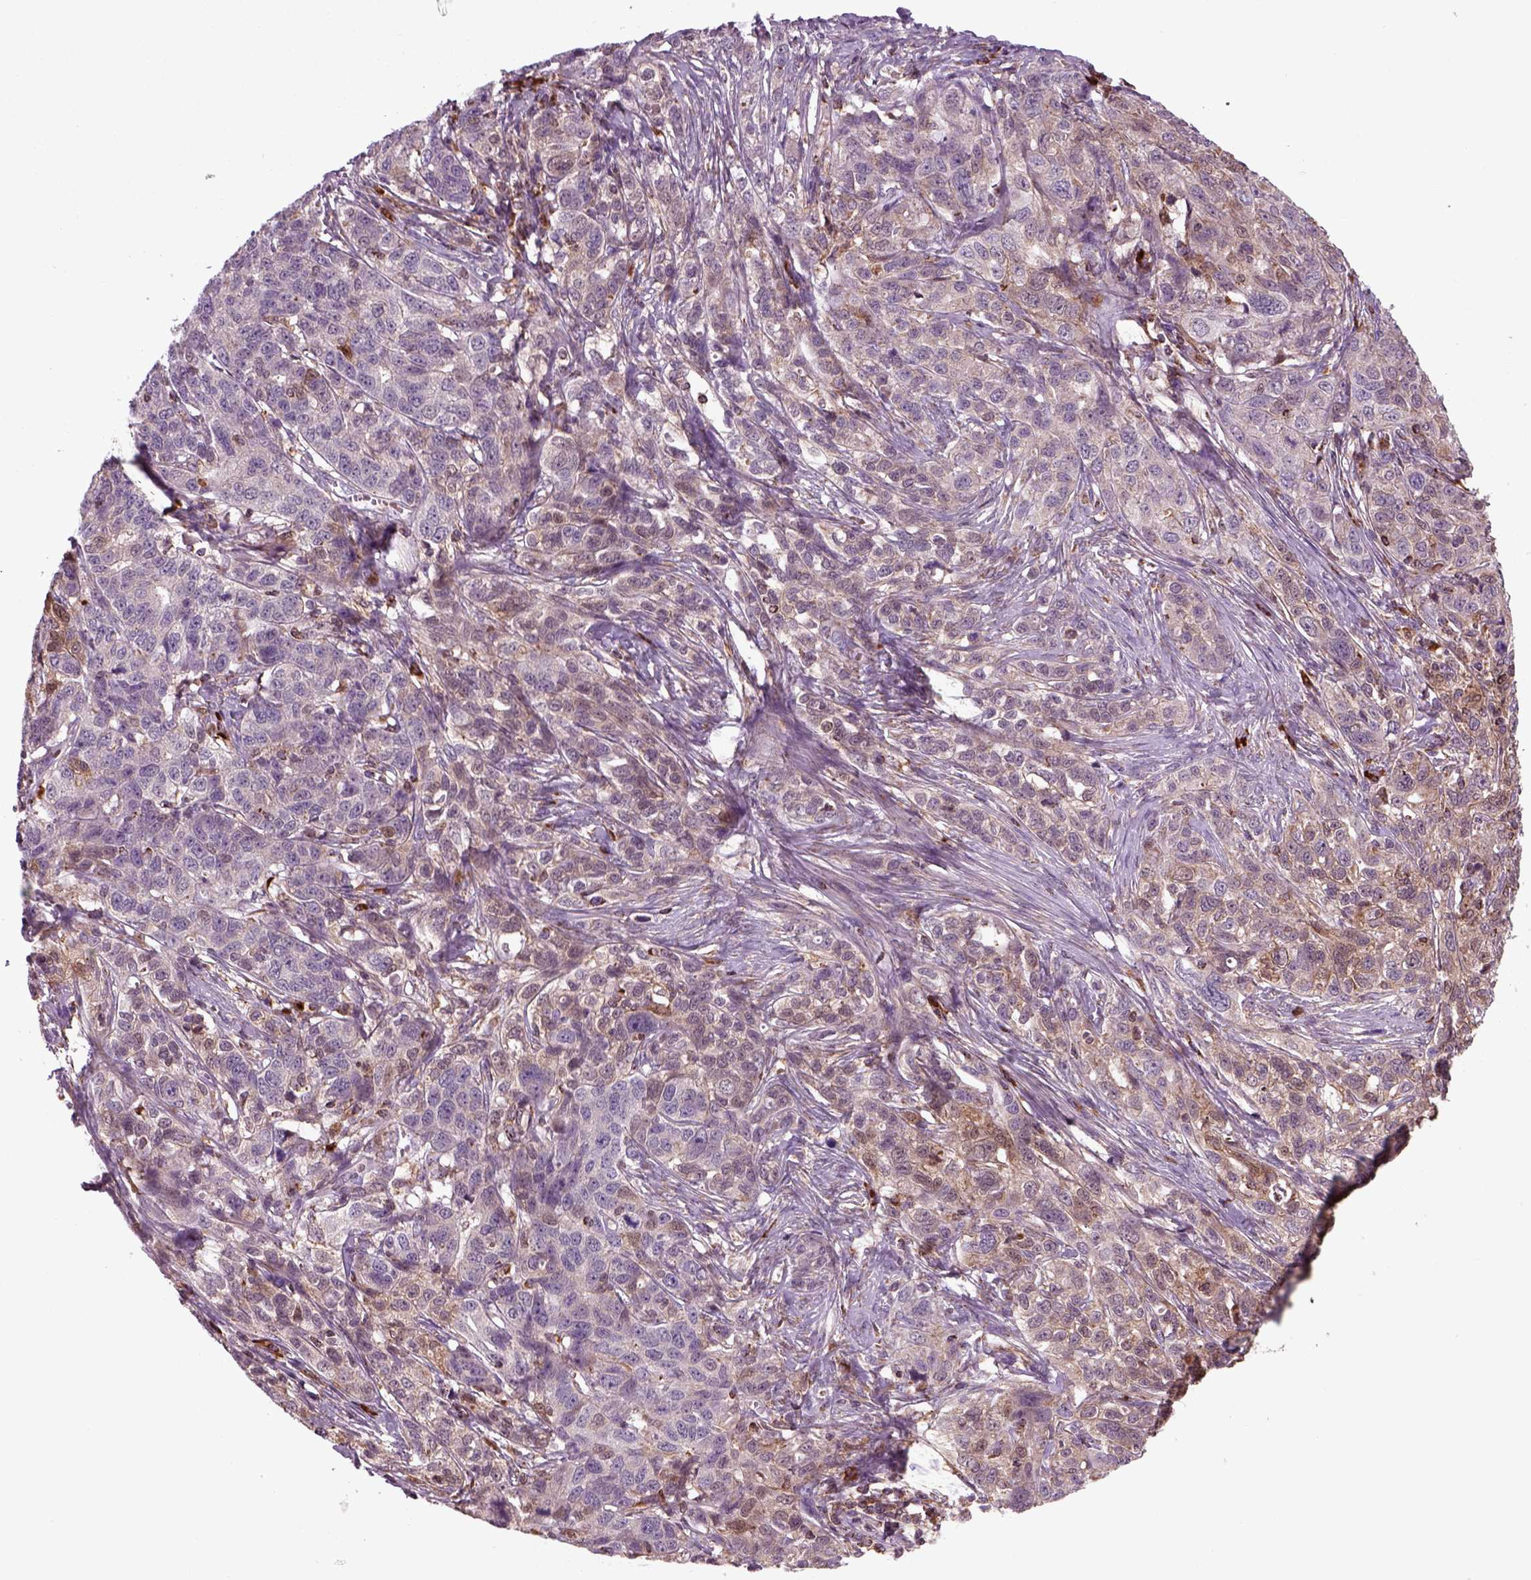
{"staining": {"intensity": "weak", "quantity": "<25%", "location": "cytoplasmic/membranous"}, "tissue": "ovarian cancer", "cell_type": "Tumor cells", "image_type": "cancer", "snomed": [{"axis": "morphology", "description": "Cystadenocarcinoma, serous, NOS"}, {"axis": "topography", "description": "Ovary"}], "caption": "A histopathology image of human ovarian cancer (serous cystadenocarcinoma) is negative for staining in tumor cells.", "gene": "NUDT16L1", "patient": {"sex": "female", "age": 71}}